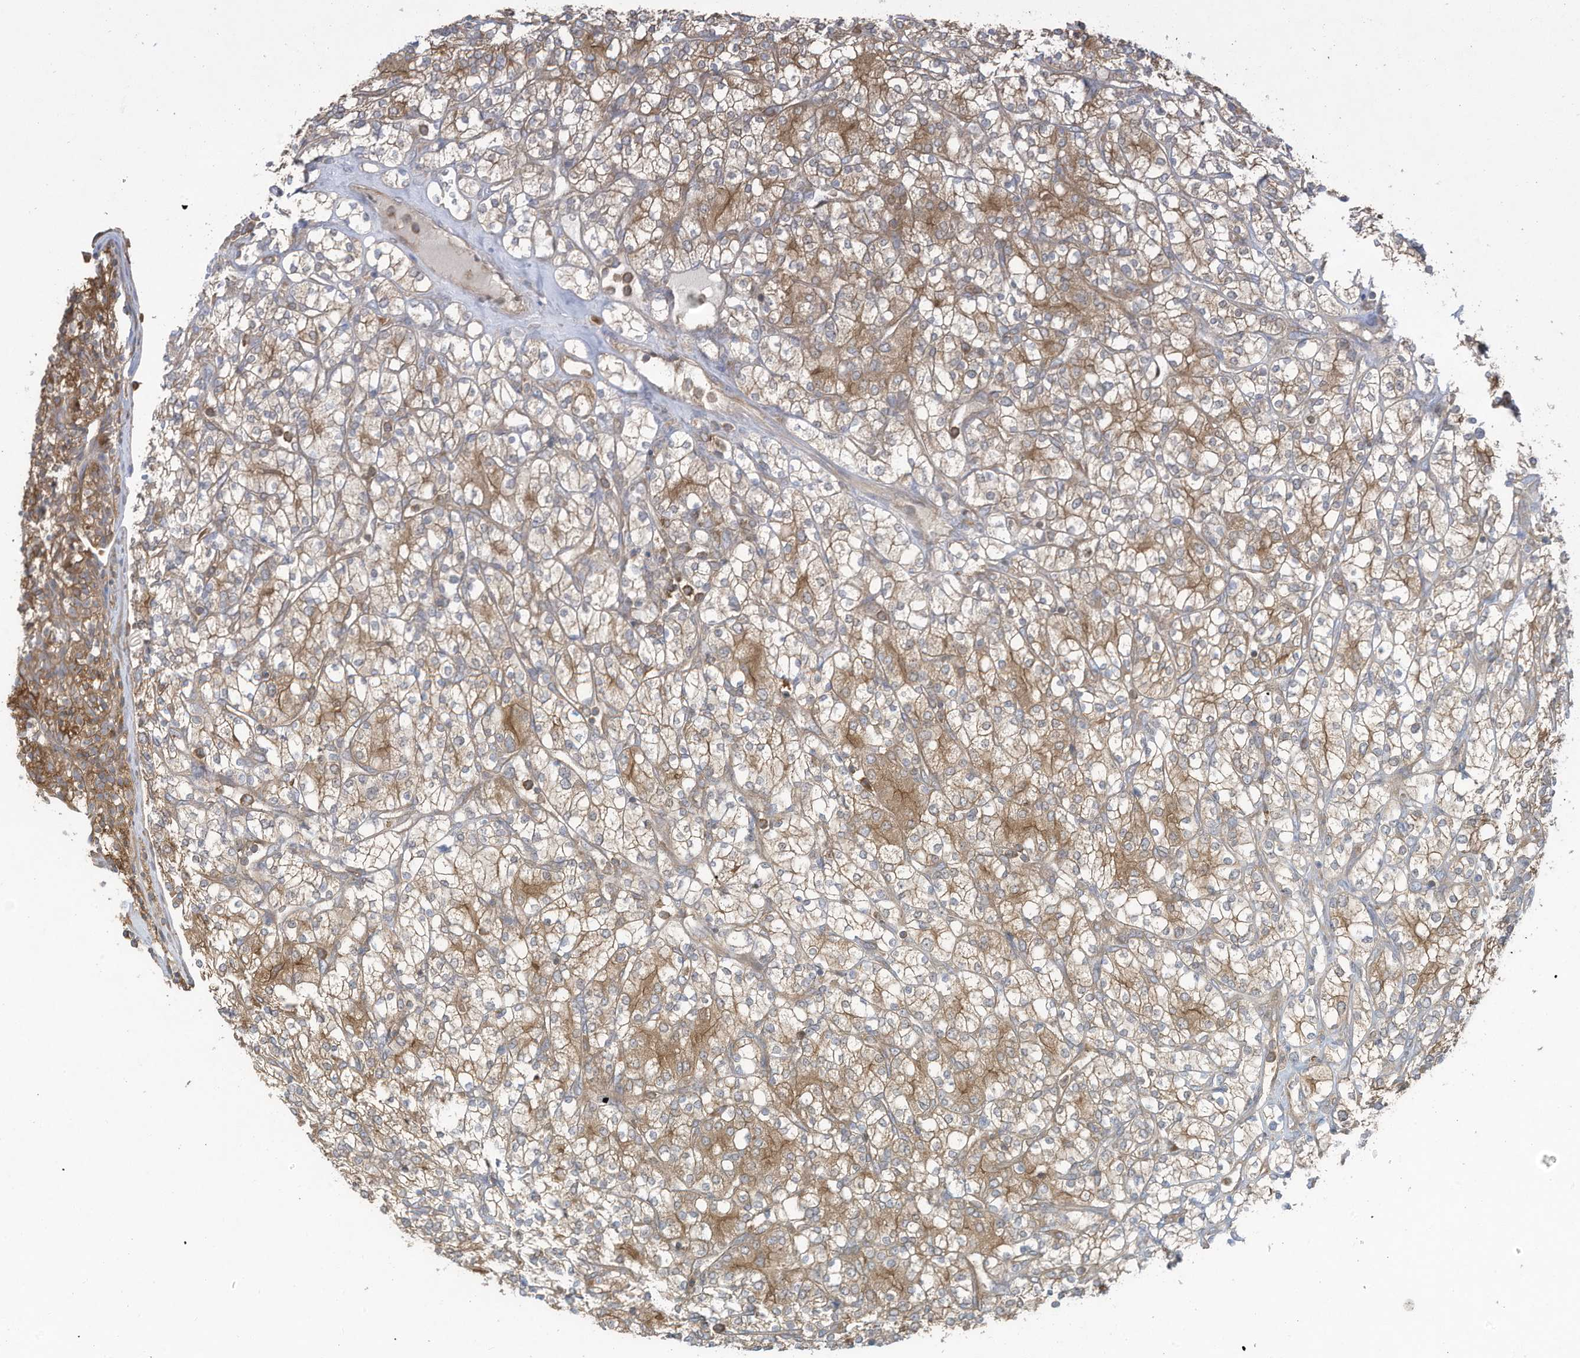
{"staining": {"intensity": "moderate", "quantity": "25%-75%", "location": "cytoplasmic/membranous"}, "tissue": "renal cancer", "cell_type": "Tumor cells", "image_type": "cancer", "snomed": [{"axis": "morphology", "description": "Adenocarcinoma, NOS"}, {"axis": "topography", "description": "Kidney"}], "caption": "A medium amount of moderate cytoplasmic/membranous expression is present in about 25%-75% of tumor cells in adenocarcinoma (renal) tissue.", "gene": "OLA1", "patient": {"sex": "male", "age": 77}}